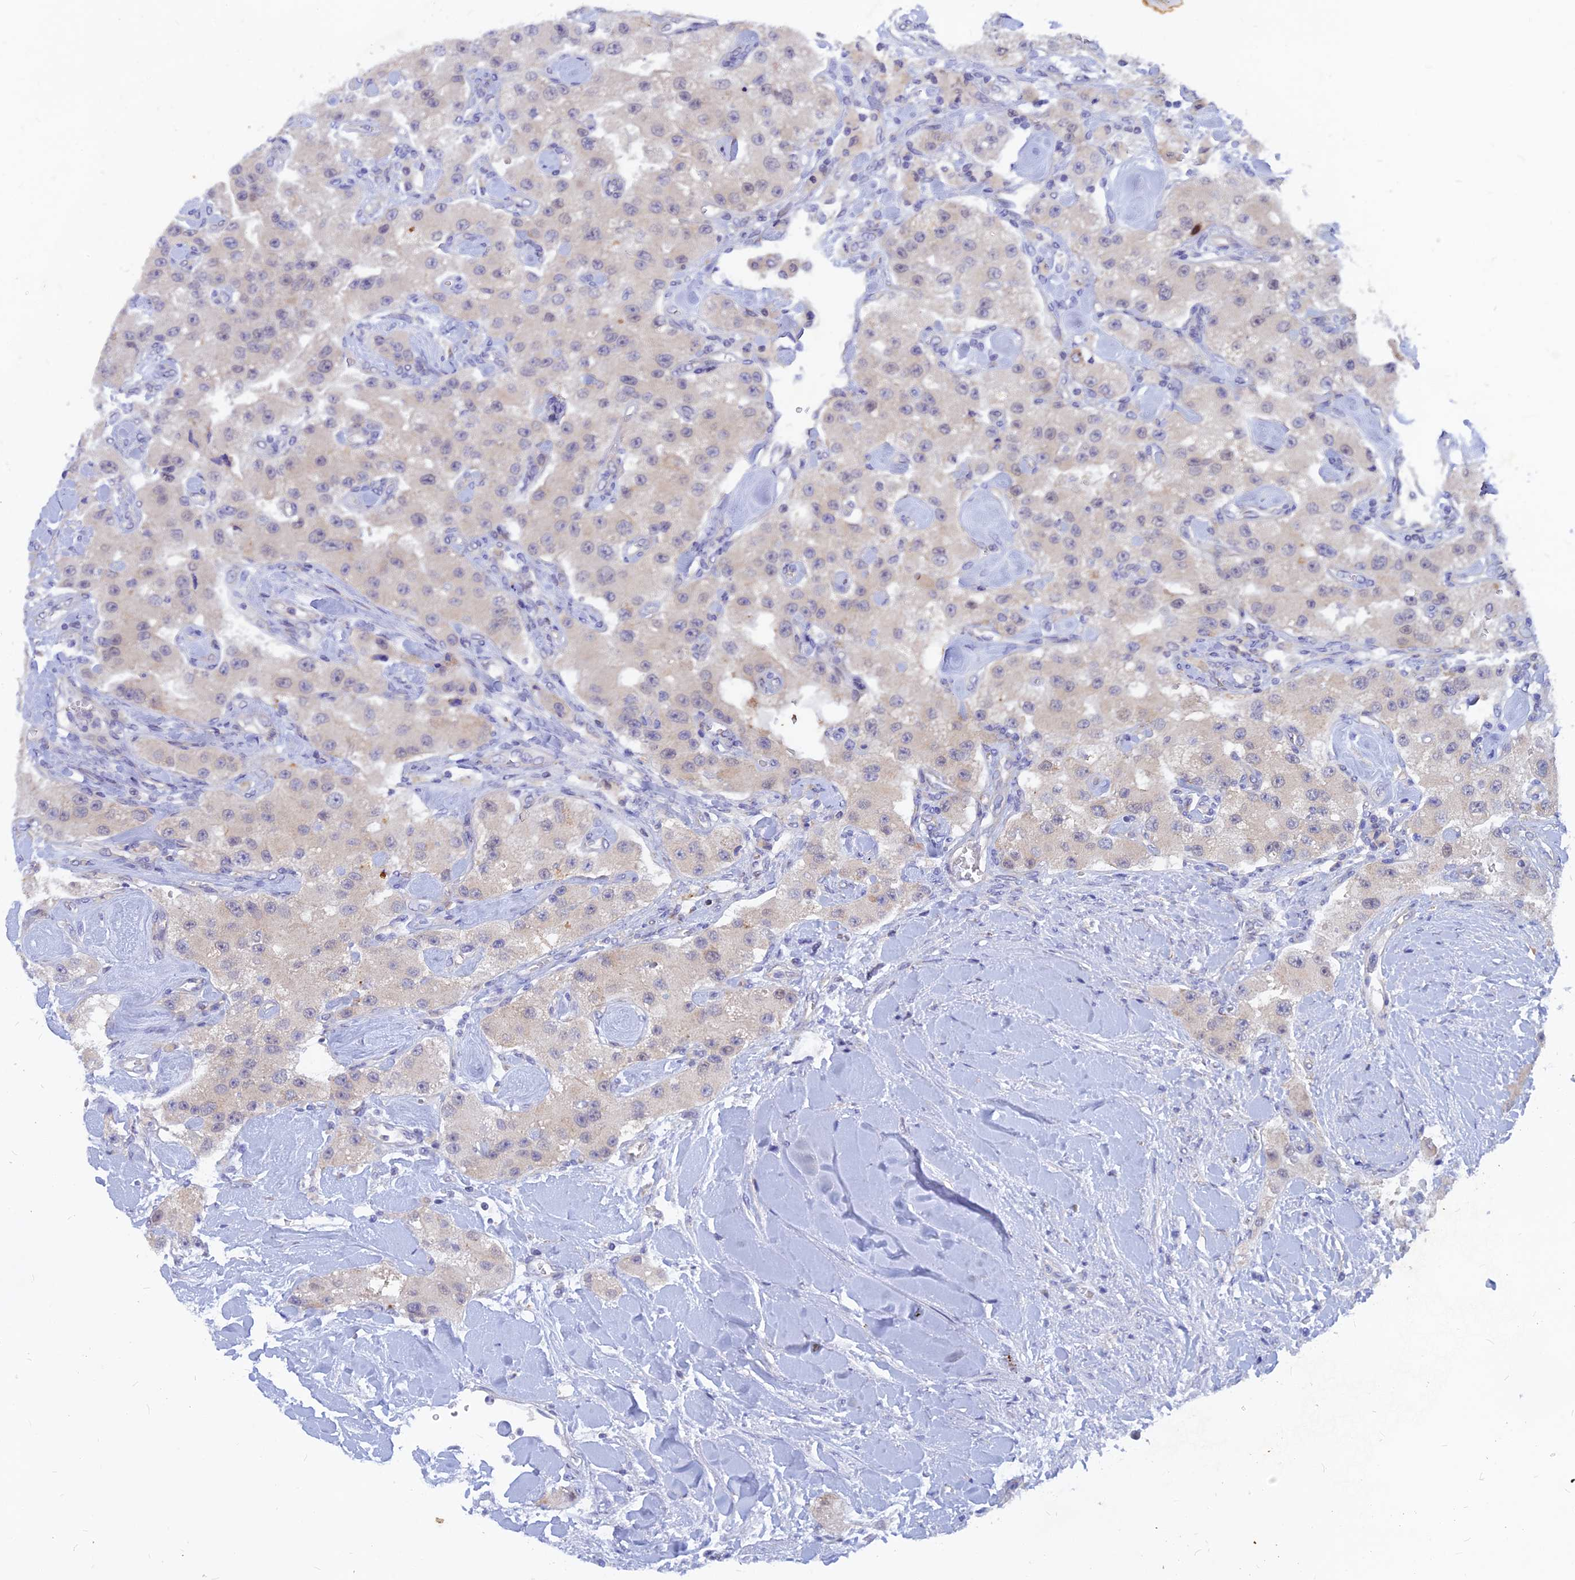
{"staining": {"intensity": "negative", "quantity": "none", "location": "none"}, "tissue": "carcinoid", "cell_type": "Tumor cells", "image_type": "cancer", "snomed": [{"axis": "morphology", "description": "Carcinoid, malignant, NOS"}, {"axis": "topography", "description": "Pancreas"}], "caption": "Immunohistochemical staining of carcinoid (malignant) displays no significant positivity in tumor cells.", "gene": "DNAJC16", "patient": {"sex": "male", "age": 41}}